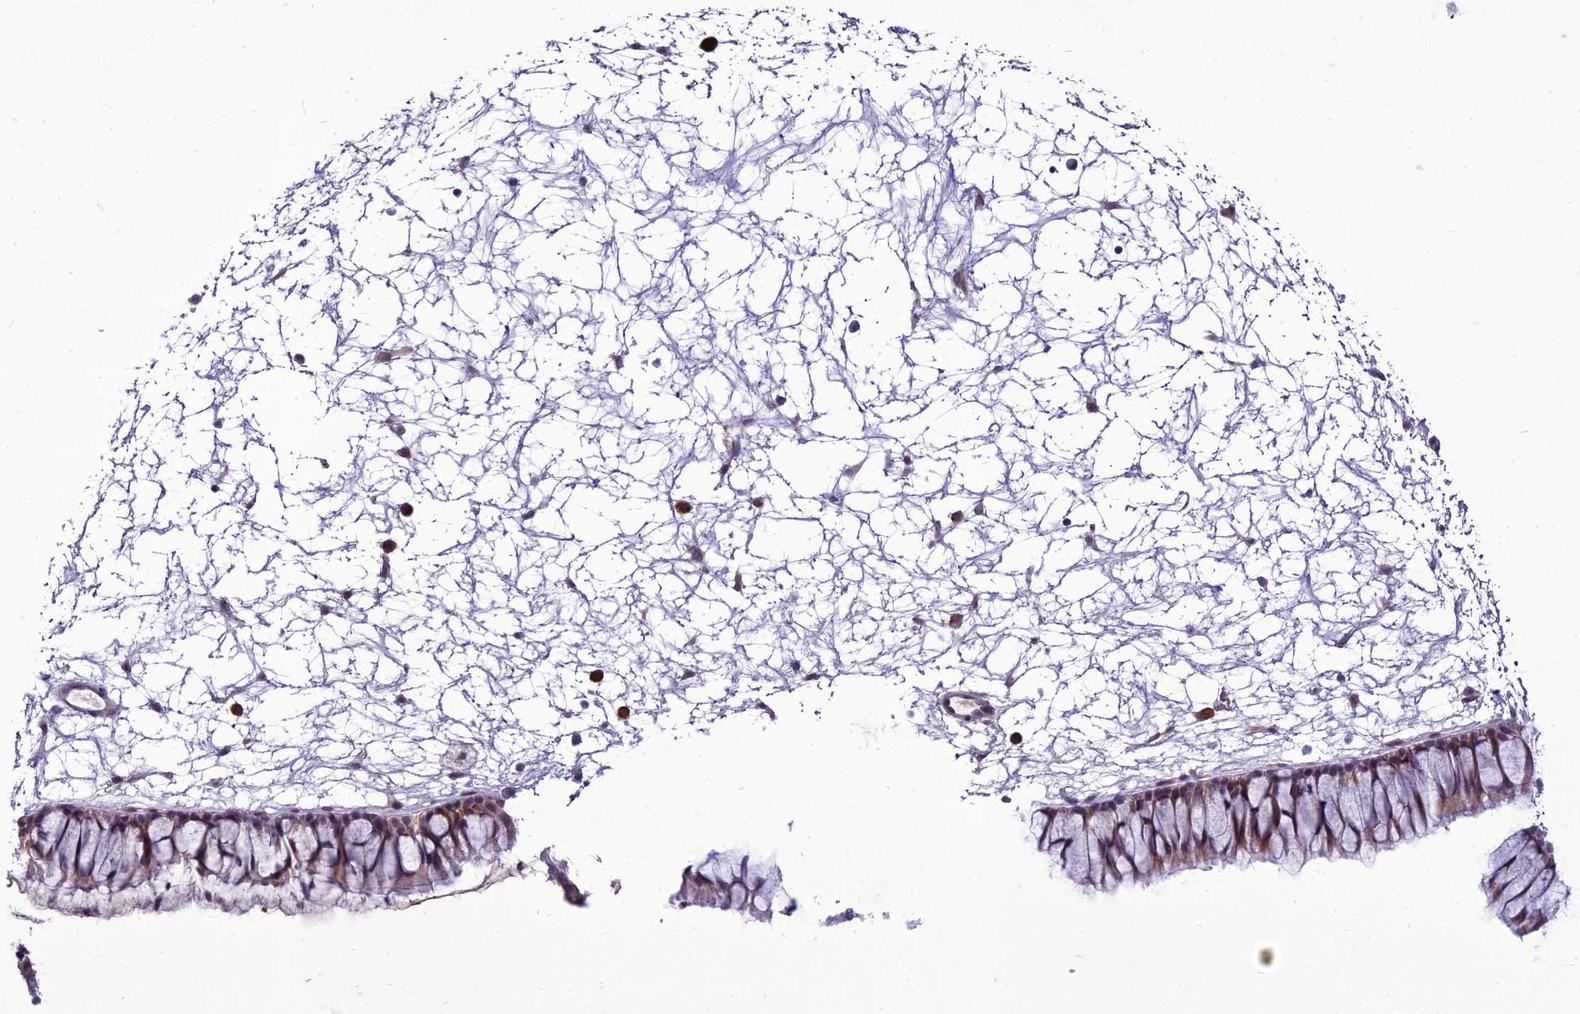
{"staining": {"intensity": "moderate", "quantity": "25%-75%", "location": "cytoplasmic/membranous,nuclear"}, "tissue": "nasopharynx", "cell_type": "Respiratory epithelial cells", "image_type": "normal", "snomed": [{"axis": "morphology", "description": "Normal tissue, NOS"}, {"axis": "topography", "description": "Nasopharynx"}], "caption": "Immunohistochemical staining of benign nasopharynx demonstrates 25%-75% levels of moderate cytoplasmic/membranous,nuclear protein staining in approximately 25%-75% of respiratory epithelial cells. The staining was performed using DAB to visualize the protein expression in brown, while the nuclei were stained in blue with hematoxylin (Magnification: 20x).", "gene": "NEURL2", "patient": {"sex": "male", "age": 64}}